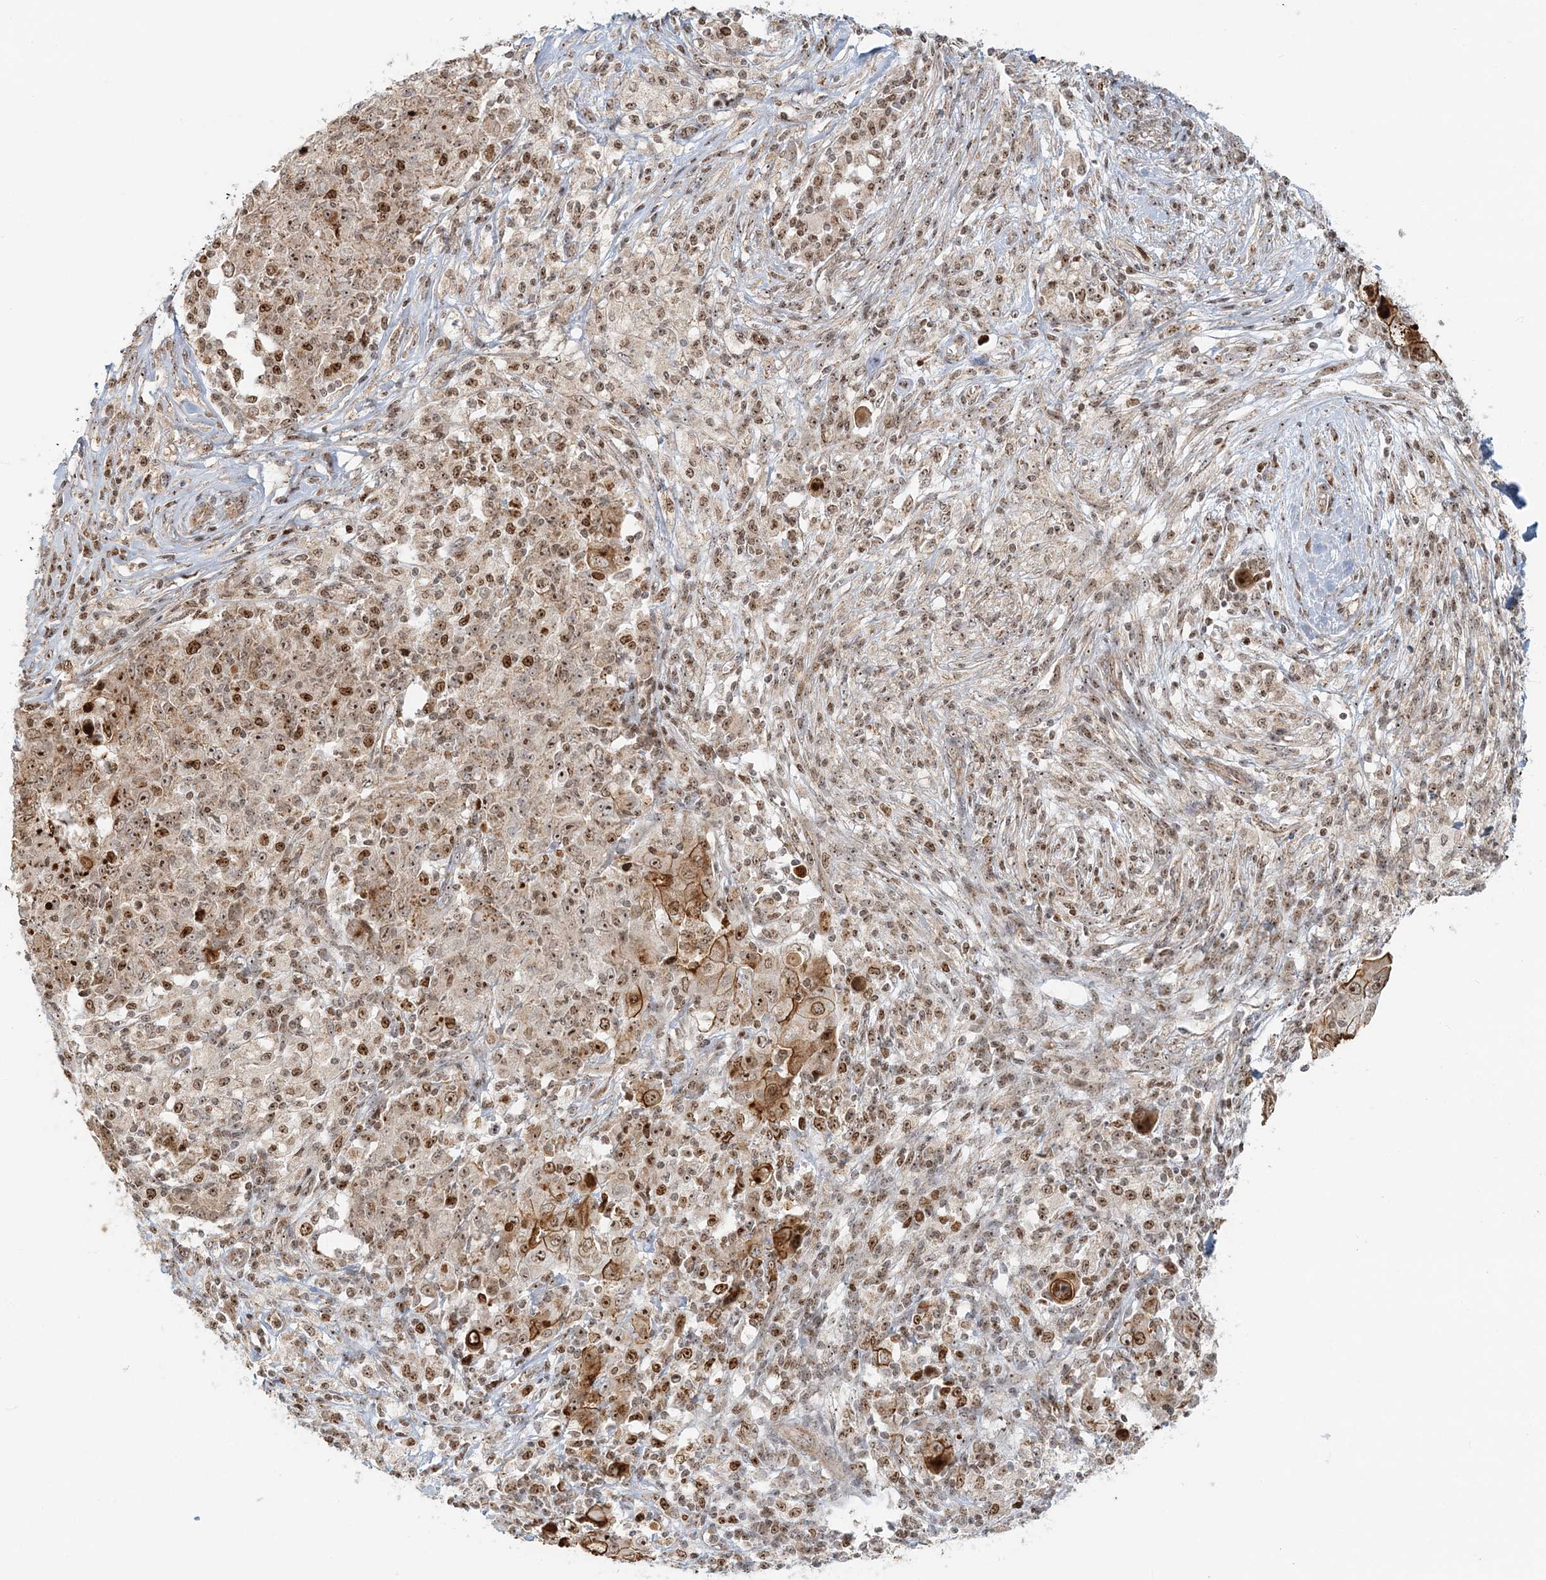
{"staining": {"intensity": "moderate", "quantity": ">75%", "location": "cytoplasmic/membranous,nuclear"}, "tissue": "ovarian cancer", "cell_type": "Tumor cells", "image_type": "cancer", "snomed": [{"axis": "morphology", "description": "Carcinoma, endometroid"}, {"axis": "topography", "description": "Ovary"}], "caption": "Immunohistochemistry histopathology image of ovarian cancer stained for a protein (brown), which demonstrates medium levels of moderate cytoplasmic/membranous and nuclear staining in approximately >75% of tumor cells.", "gene": "UBE2F", "patient": {"sex": "female", "age": 42}}